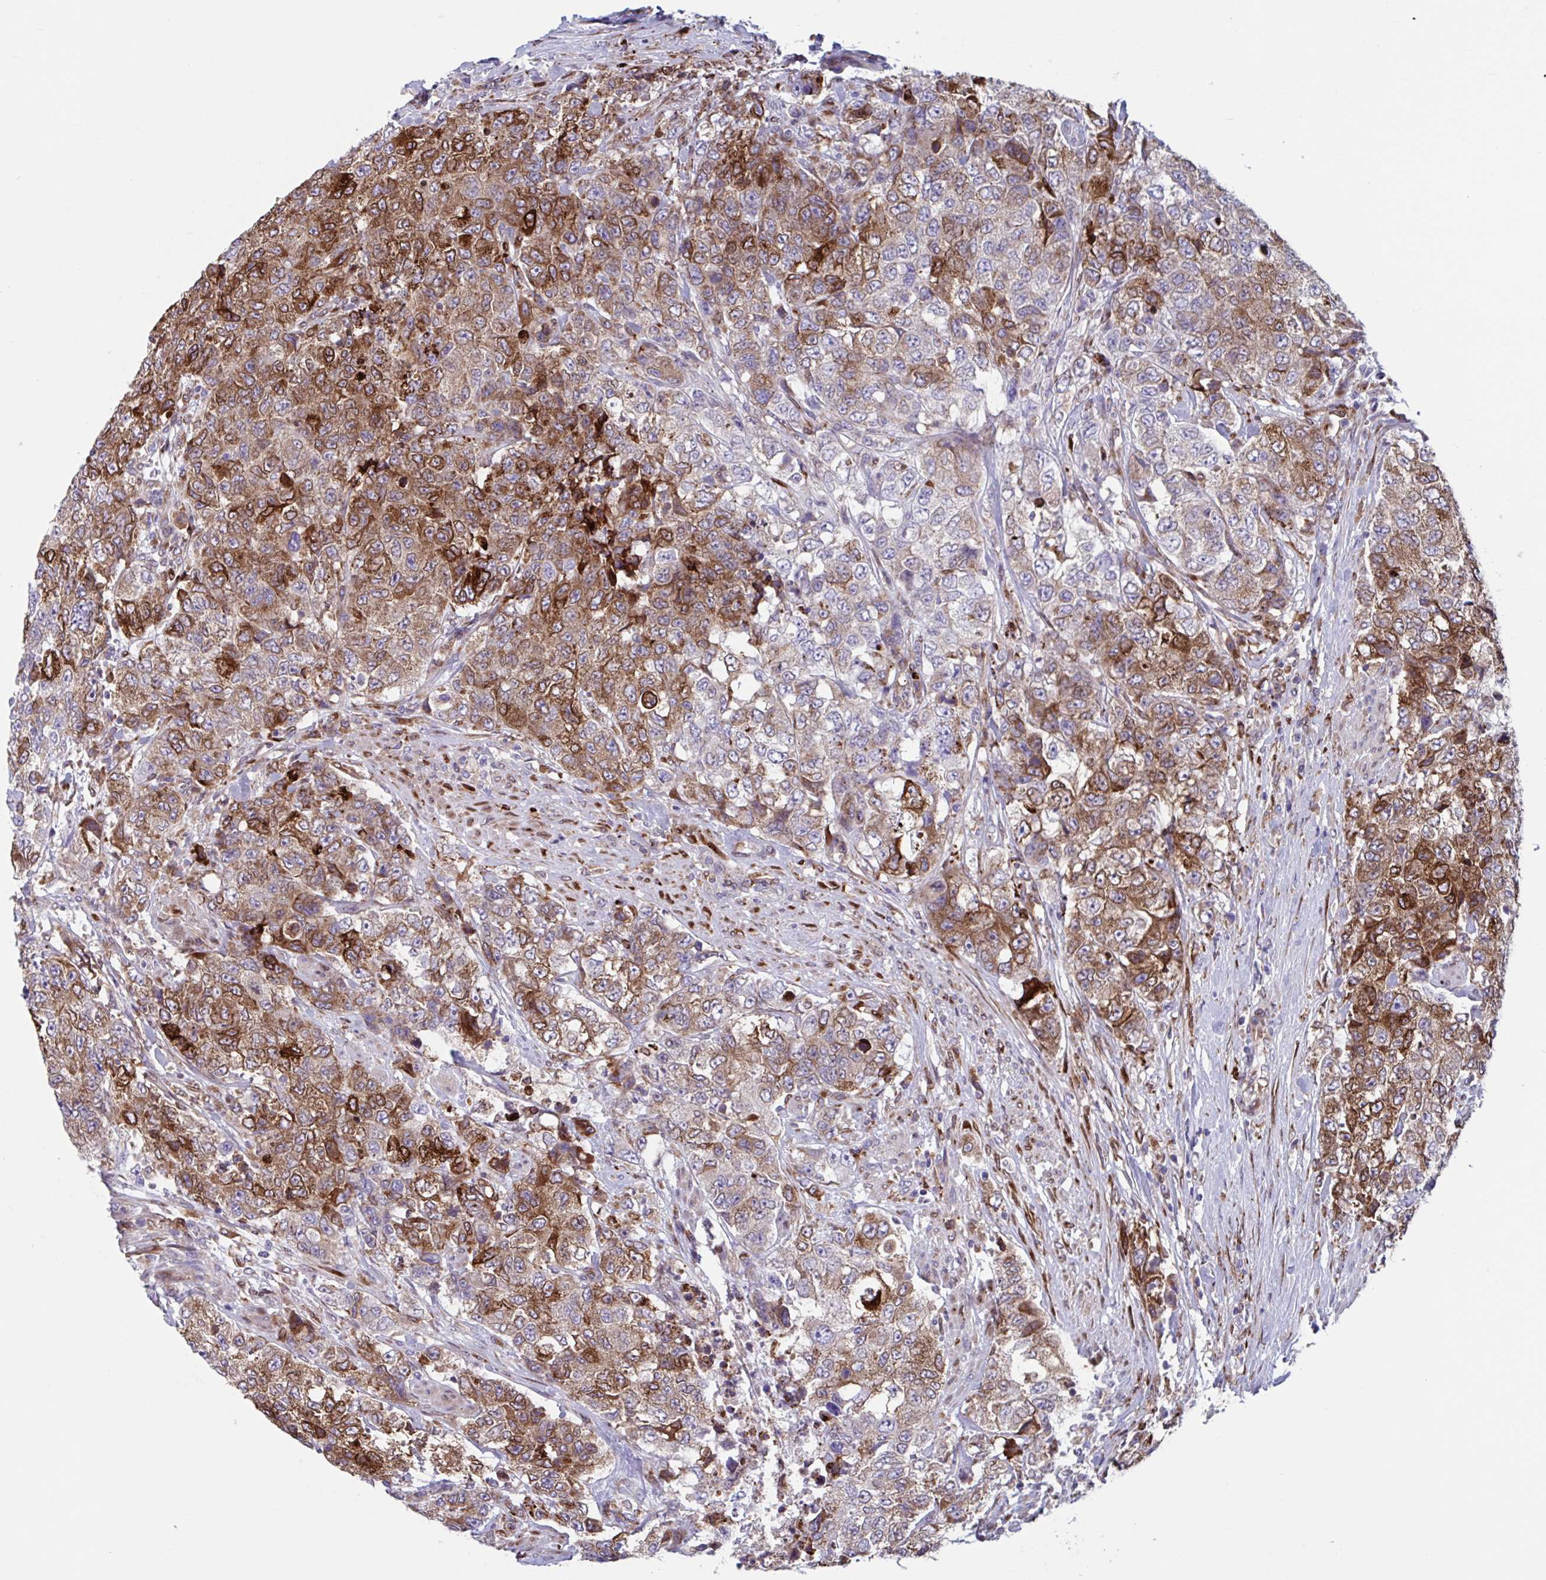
{"staining": {"intensity": "moderate", "quantity": "25%-75%", "location": "cytoplasmic/membranous"}, "tissue": "urothelial cancer", "cell_type": "Tumor cells", "image_type": "cancer", "snomed": [{"axis": "morphology", "description": "Urothelial carcinoma, High grade"}, {"axis": "topography", "description": "Urinary bladder"}], "caption": "Immunohistochemistry (IHC) micrograph of human urothelial cancer stained for a protein (brown), which exhibits medium levels of moderate cytoplasmic/membranous expression in about 25%-75% of tumor cells.", "gene": "RFK", "patient": {"sex": "female", "age": 78}}